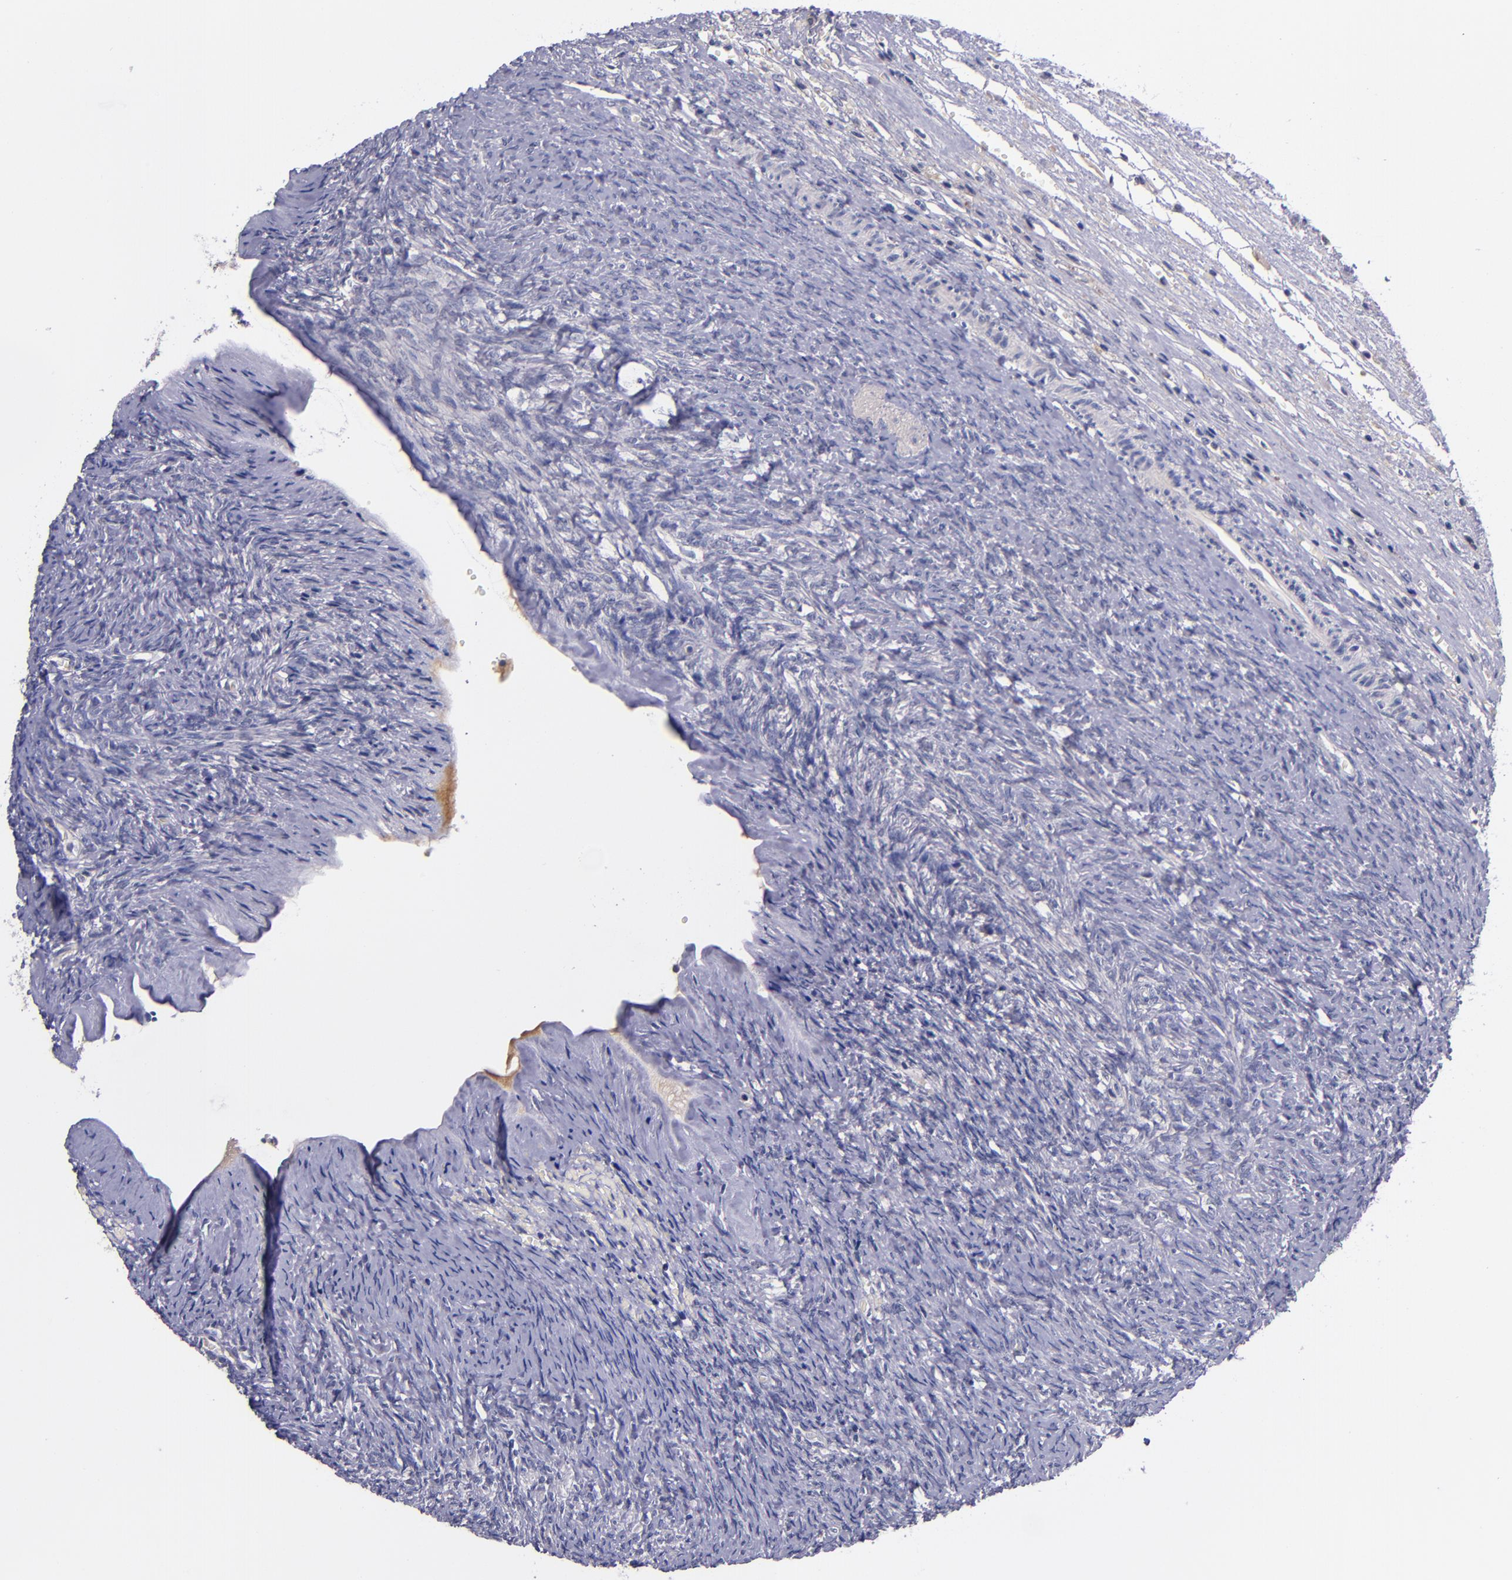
{"staining": {"intensity": "negative", "quantity": "none", "location": "none"}, "tissue": "ovary", "cell_type": "Ovarian stroma cells", "image_type": "normal", "snomed": [{"axis": "morphology", "description": "Normal tissue, NOS"}, {"axis": "topography", "description": "Ovary"}], "caption": "Immunohistochemical staining of unremarkable ovary demonstrates no significant positivity in ovarian stroma cells. (DAB (3,3'-diaminobenzidine) immunohistochemistry (IHC) with hematoxylin counter stain).", "gene": "RBP4", "patient": {"sex": "female", "age": 56}}